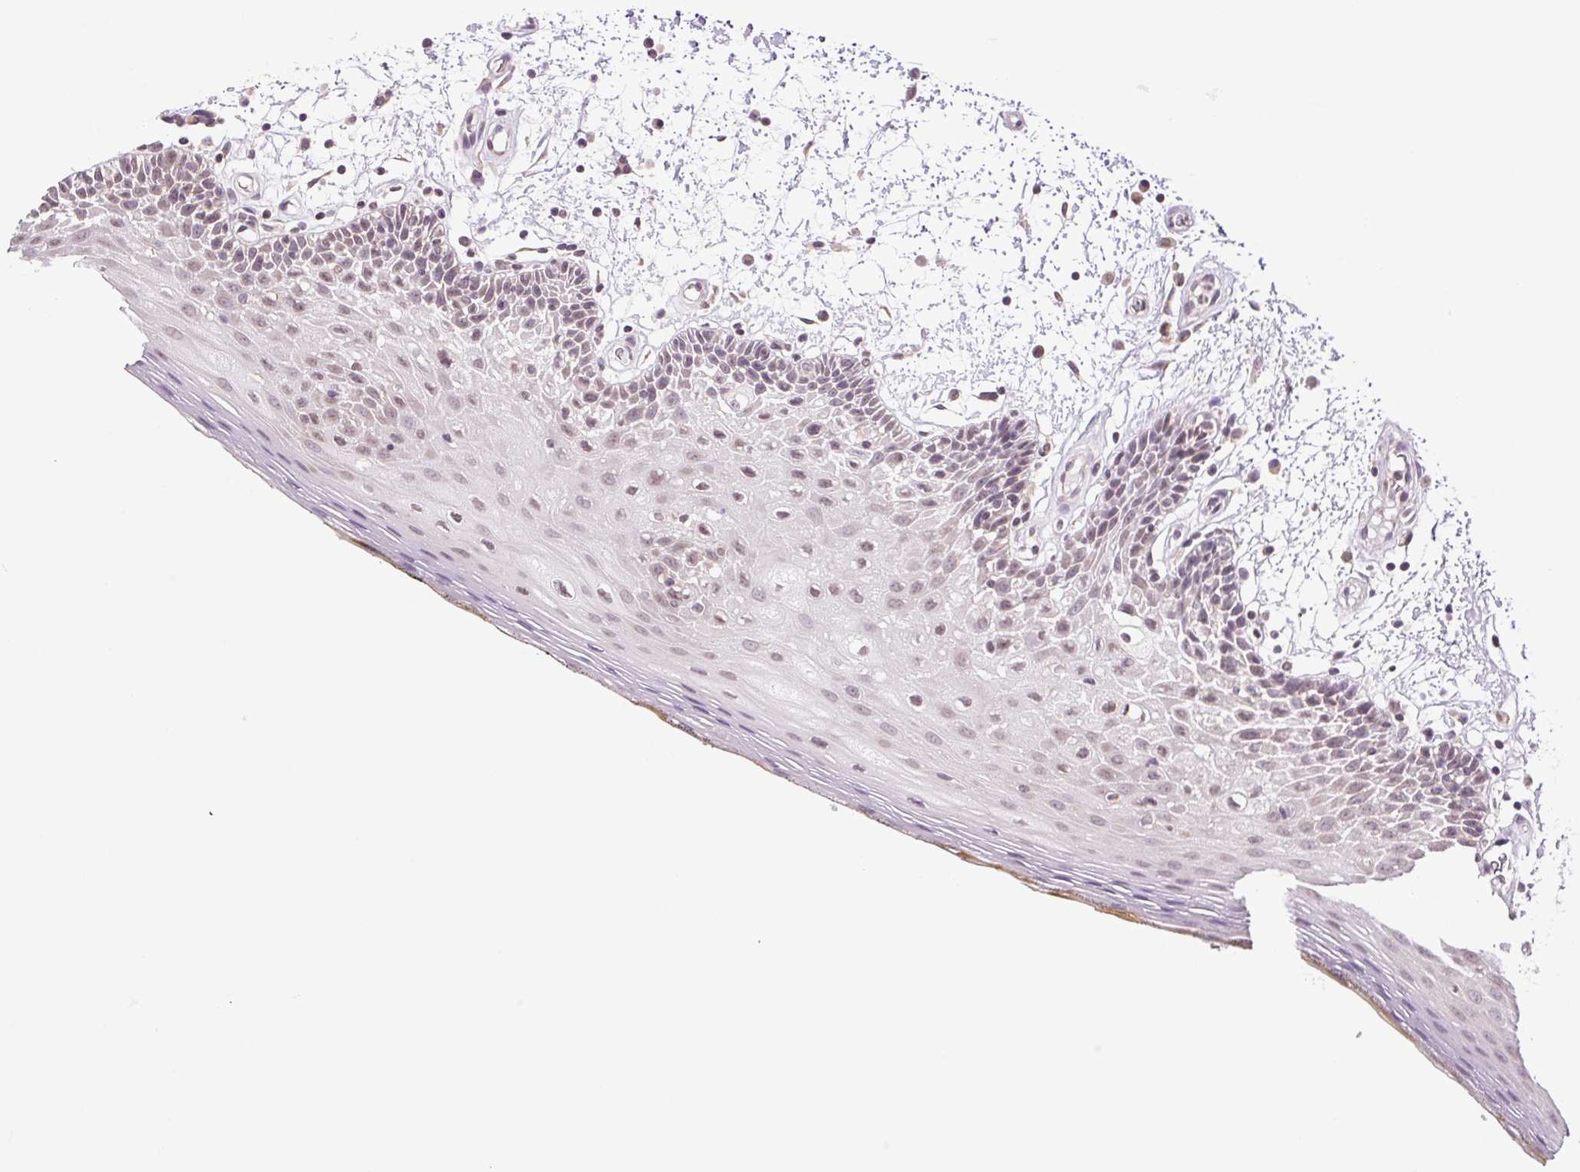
{"staining": {"intensity": "weak", "quantity": "<25%", "location": "nuclear"}, "tissue": "oral mucosa", "cell_type": "Squamous epithelial cells", "image_type": "normal", "snomed": [{"axis": "morphology", "description": "Normal tissue, NOS"}, {"axis": "morphology", "description": "Squamous cell carcinoma, NOS"}, {"axis": "topography", "description": "Oral tissue"}, {"axis": "topography", "description": "Head-Neck"}], "caption": "There is no significant staining in squamous epithelial cells of oral mucosa. Brightfield microscopy of IHC stained with DAB (brown) and hematoxylin (blue), captured at high magnification.", "gene": "TNNT3", "patient": {"sex": "male", "age": 52}}